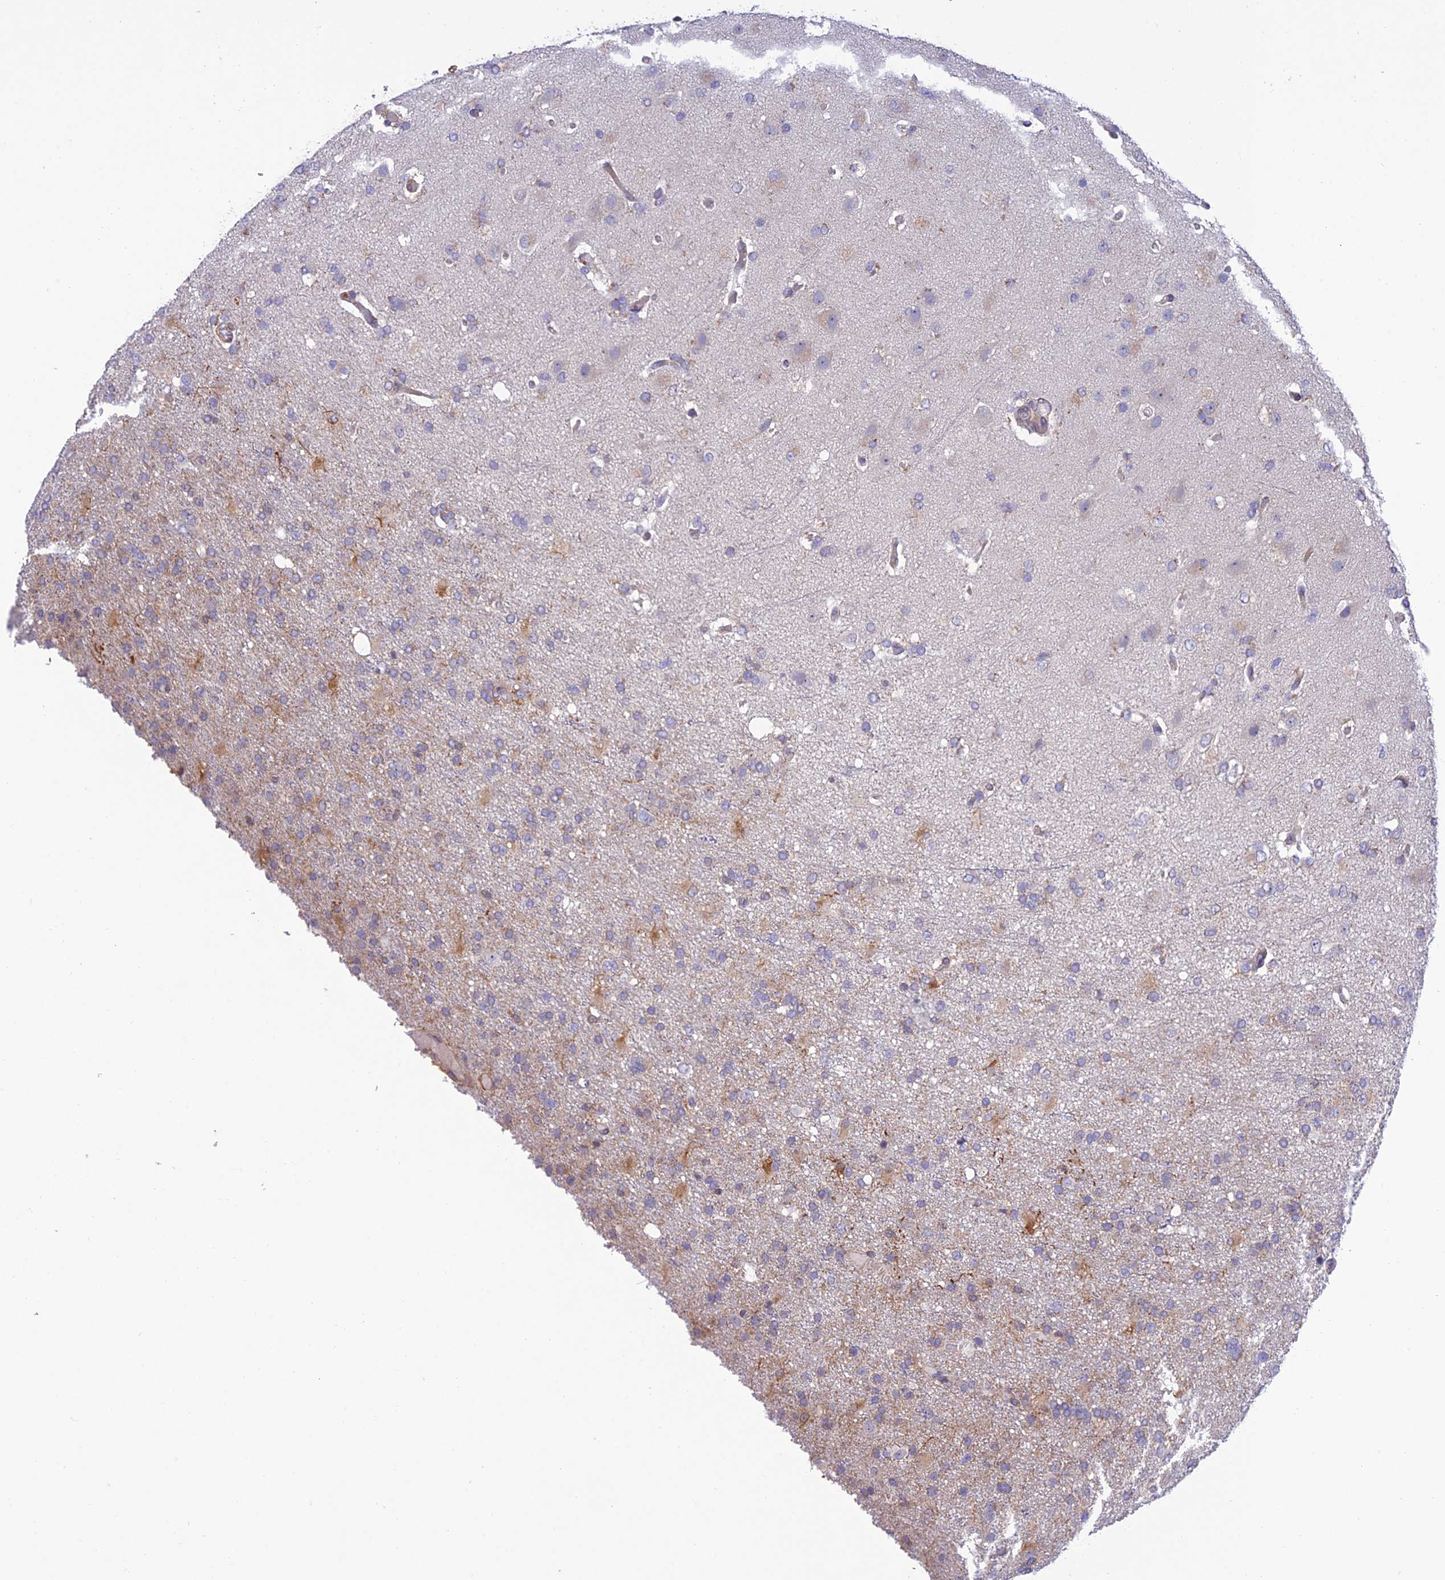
{"staining": {"intensity": "negative", "quantity": "none", "location": "none"}, "tissue": "glioma", "cell_type": "Tumor cells", "image_type": "cancer", "snomed": [{"axis": "morphology", "description": "Glioma, malignant, High grade"}, {"axis": "topography", "description": "Brain"}], "caption": "The histopathology image exhibits no significant staining in tumor cells of high-grade glioma (malignant).", "gene": "FAM76A", "patient": {"sex": "female", "age": 74}}